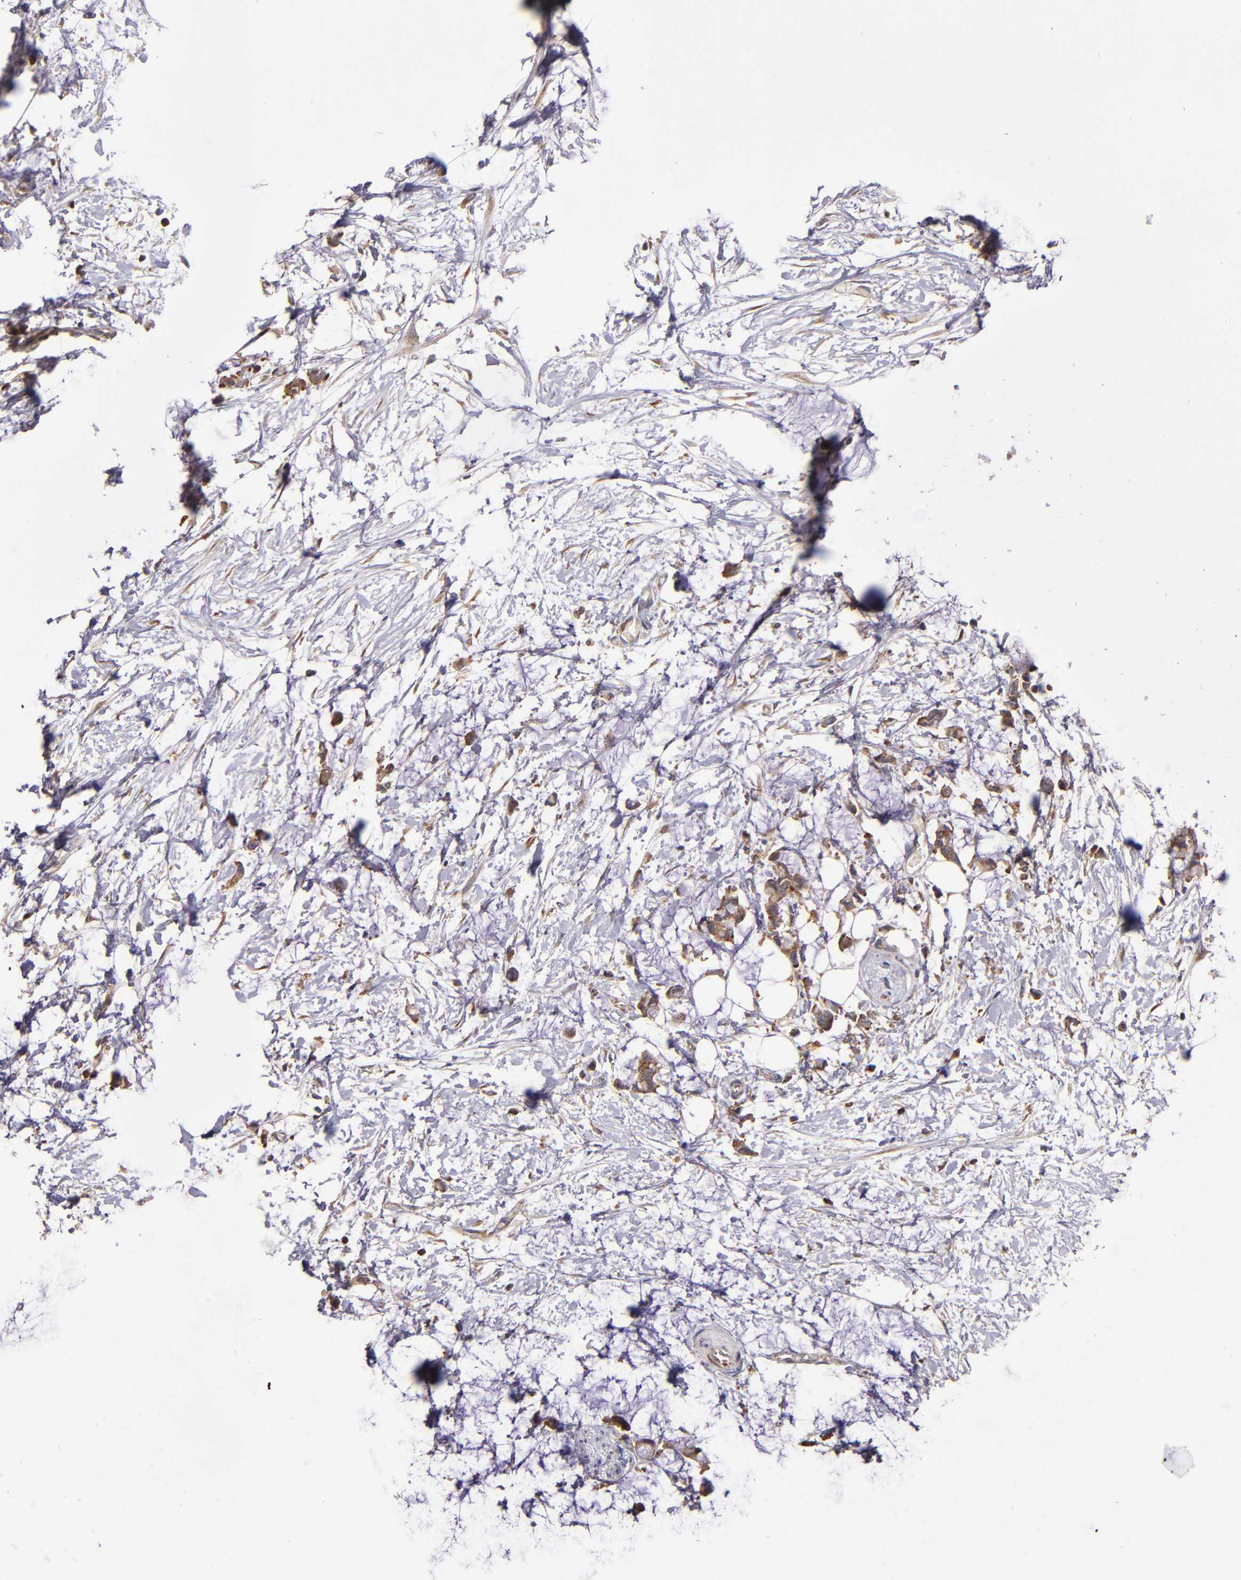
{"staining": {"intensity": "moderate", "quantity": ">75%", "location": "cytoplasmic/membranous"}, "tissue": "colorectal cancer", "cell_type": "Tumor cells", "image_type": "cancer", "snomed": [{"axis": "morphology", "description": "Normal tissue, NOS"}, {"axis": "morphology", "description": "Adenocarcinoma, NOS"}, {"axis": "topography", "description": "Colon"}, {"axis": "topography", "description": "Peripheral nerve tissue"}], "caption": "Approximately >75% of tumor cells in colorectal cancer exhibit moderate cytoplasmic/membranous protein expression as visualized by brown immunohistochemical staining.", "gene": "EIF4ENIF1", "patient": {"sex": "male", "age": 14}}